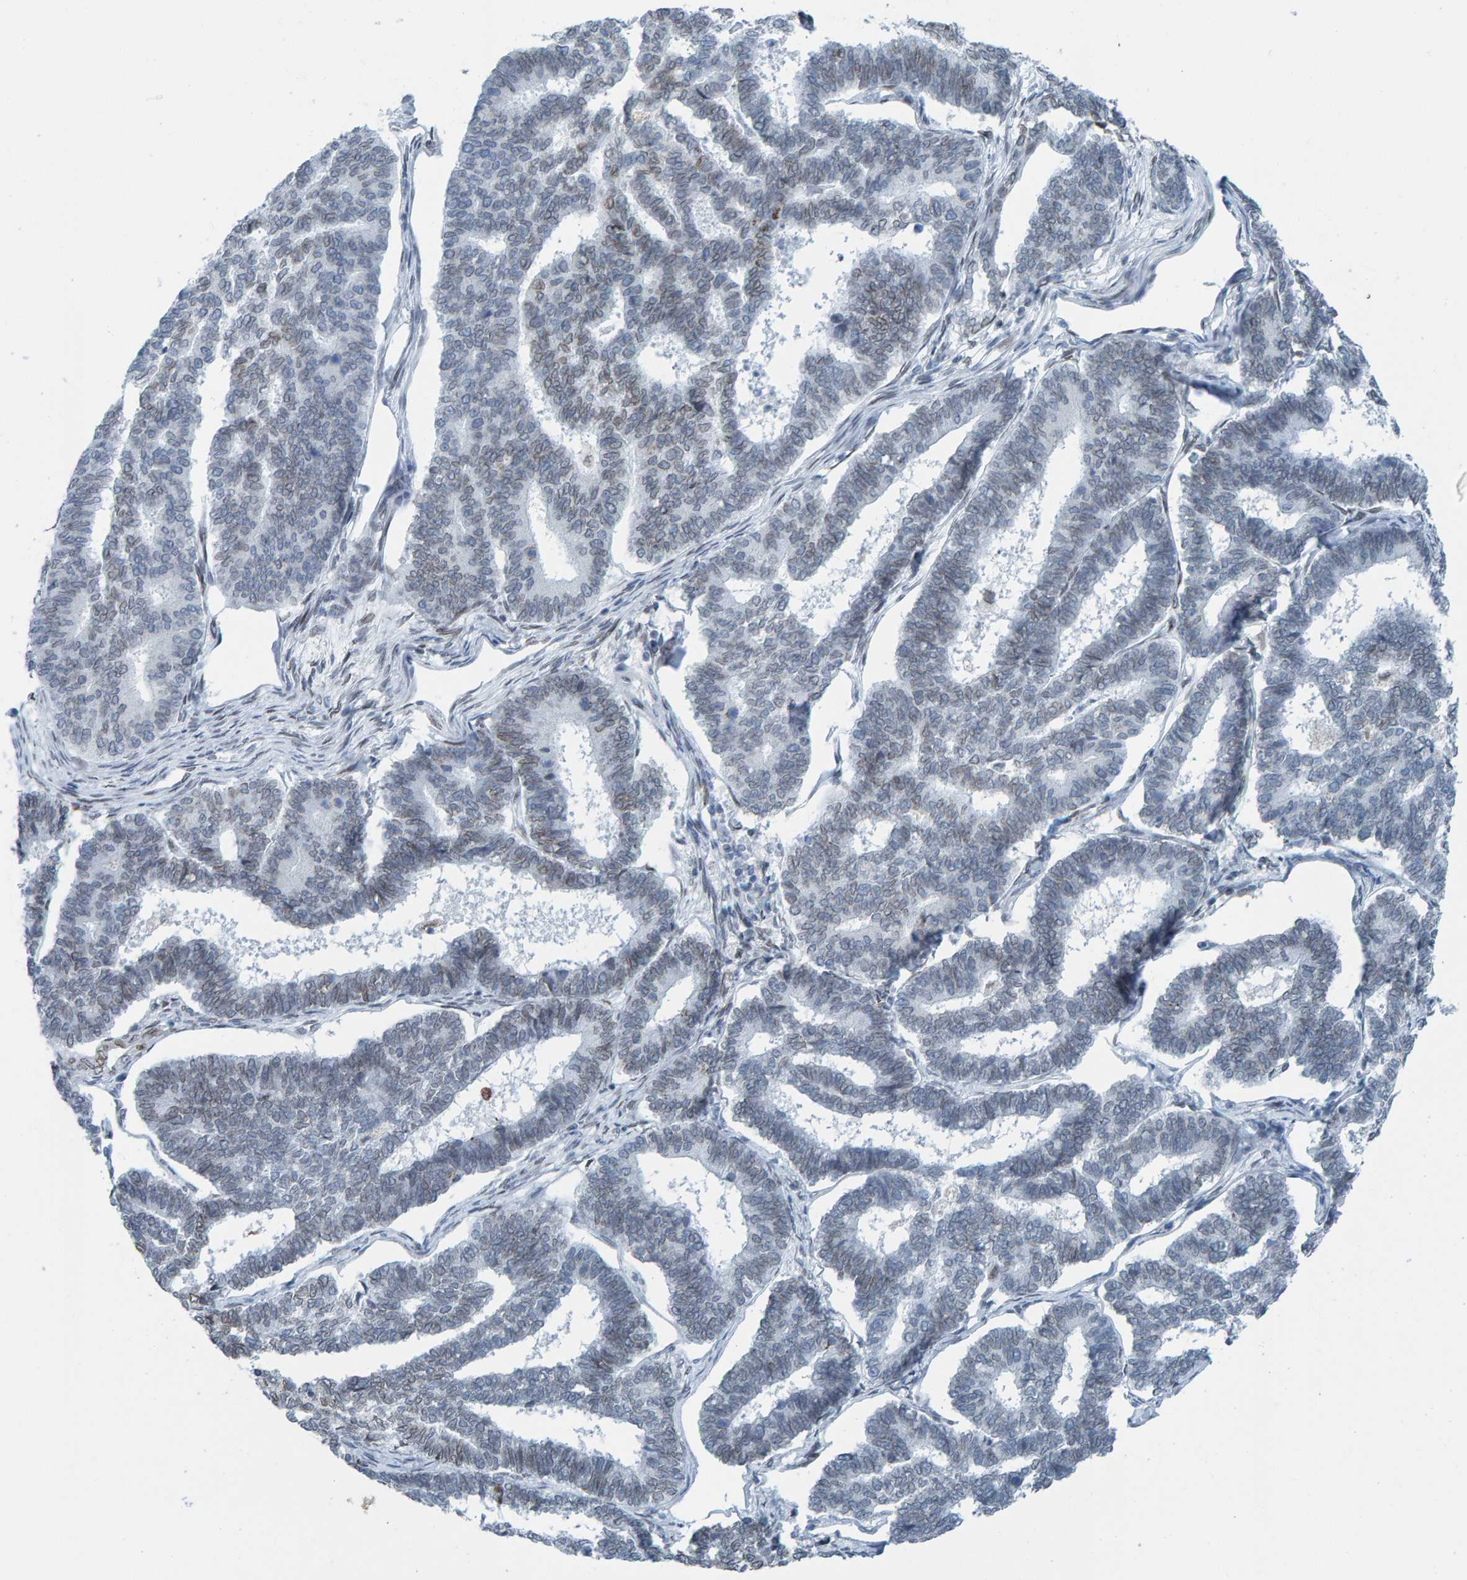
{"staining": {"intensity": "weak", "quantity": "<25%", "location": "cytoplasmic/membranous,nuclear"}, "tissue": "endometrial cancer", "cell_type": "Tumor cells", "image_type": "cancer", "snomed": [{"axis": "morphology", "description": "Adenocarcinoma, NOS"}, {"axis": "topography", "description": "Endometrium"}], "caption": "This micrograph is of endometrial adenocarcinoma stained with IHC to label a protein in brown with the nuclei are counter-stained blue. There is no expression in tumor cells.", "gene": "LMNB2", "patient": {"sex": "female", "age": 70}}